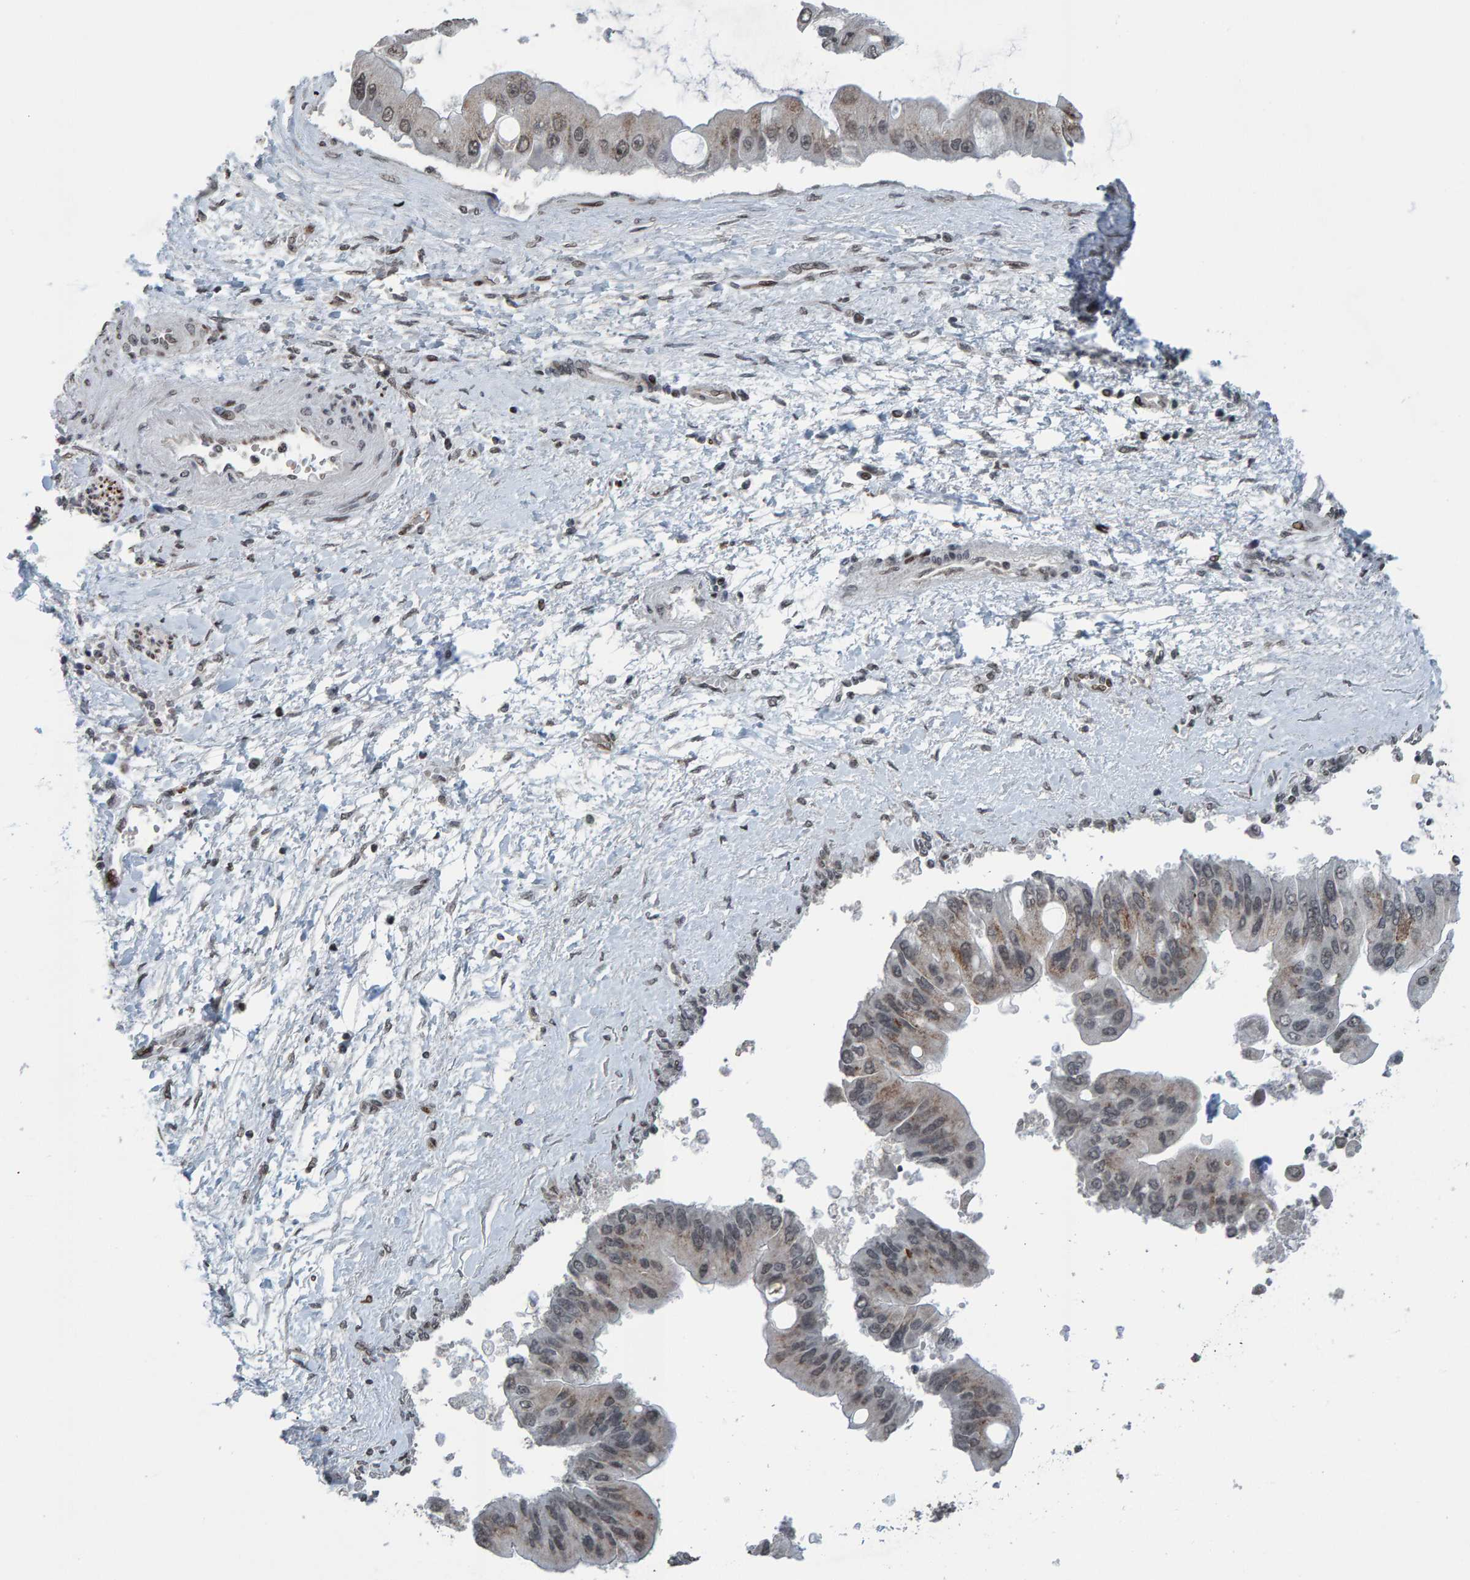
{"staining": {"intensity": "weak", "quantity": "25%-75%", "location": "cytoplasmic/membranous"}, "tissue": "liver cancer", "cell_type": "Tumor cells", "image_type": "cancer", "snomed": [{"axis": "morphology", "description": "Cholangiocarcinoma"}, {"axis": "topography", "description": "Liver"}], "caption": "Protein staining of liver cancer tissue reveals weak cytoplasmic/membranous positivity in about 25%-75% of tumor cells.", "gene": "ZNF366", "patient": {"sex": "male", "age": 50}}